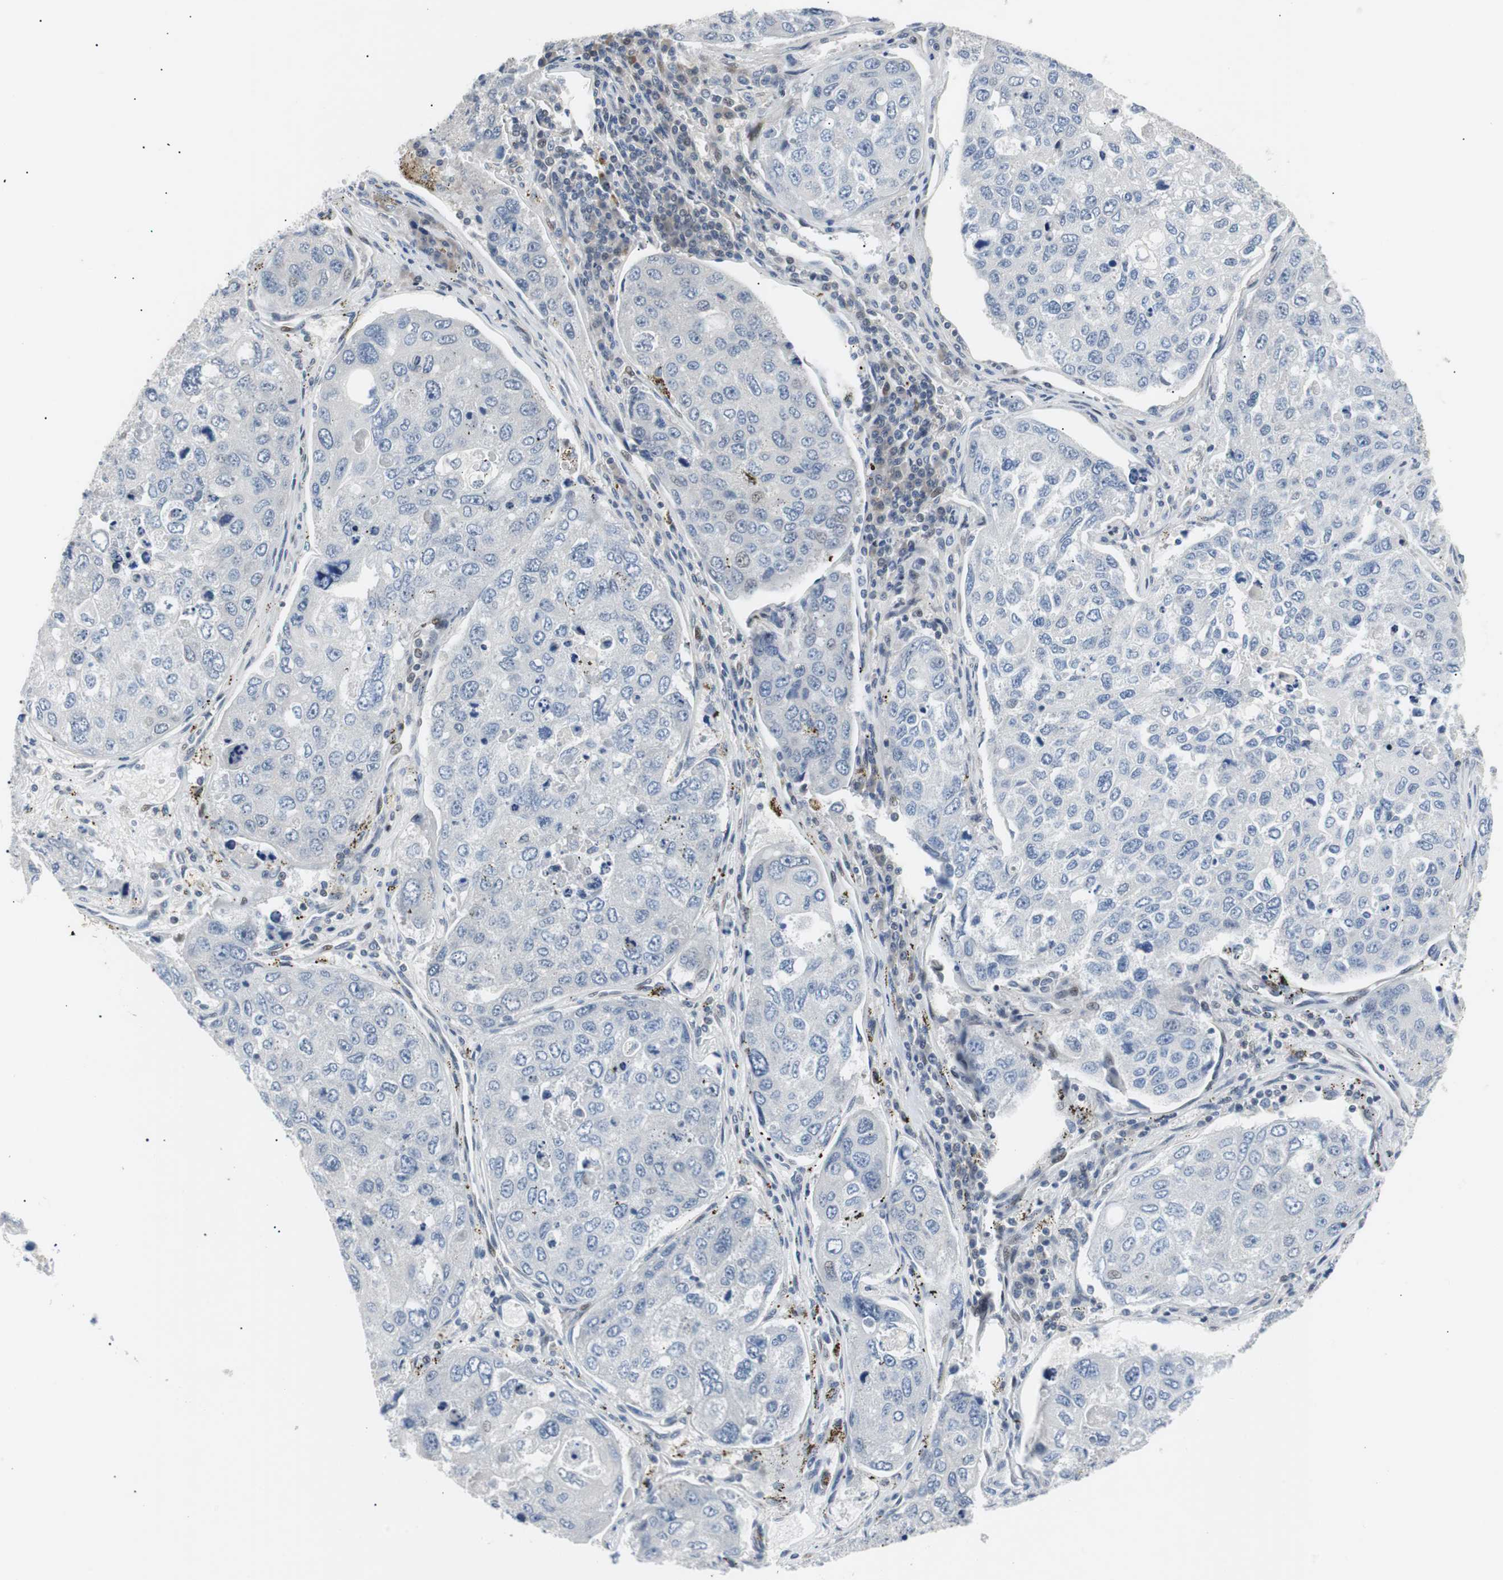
{"staining": {"intensity": "negative", "quantity": "none", "location": "none"}, "tissue": "urothelial cancer", "cell_type": "Tumor cells", "image_type": "cancer", "snomed": [{"axis": "morphology", "description": "Urothelial carcinoma, High grade"}, {"axis": "topography", "description": "Lymph node"}, {"axis": "topography", "description": "Urinary bladder"}], "caption": "A micrograph of high-grade urothelial carcinoma stained for a protein shows no brown staining in tumor cells.", "gene": "MAP2K4", "patient": {"sex": "male", "age": 51}}